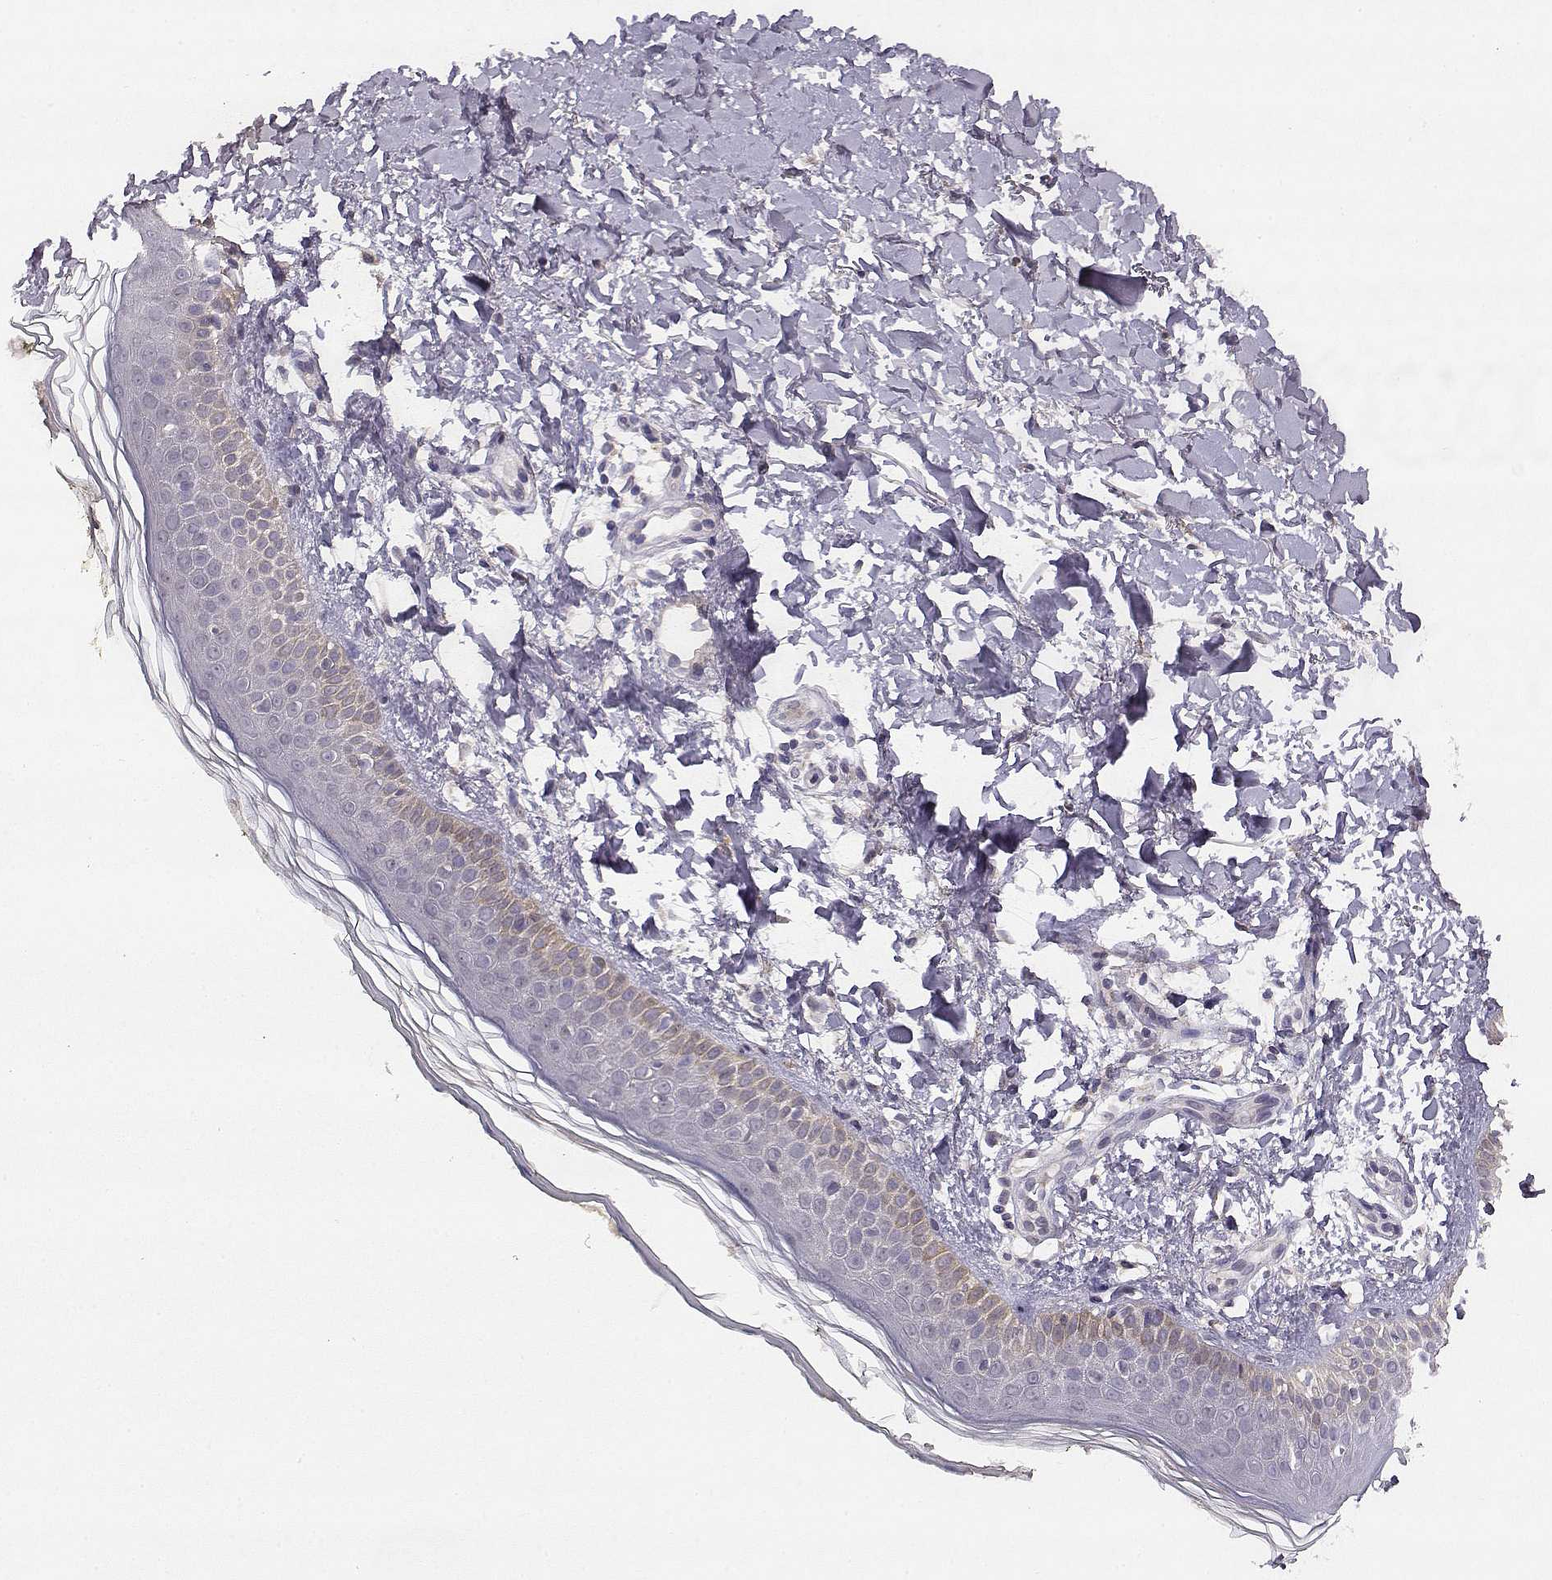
{"staining": {"intensity": "negative", "quantity": "none", "location": "none"}, "tissue": "skin", "cell_type": "Fibroblasts", "image_type": "normal", "snomed": [{"axis": "morphology", "description": "Normal tissue, NOS"}, {"axis": "topography", "description": "Skin"}], "caption": "High magnification brightfield microscopy of unremarkable skin stained with DAB (3,3'-diaminobenzidine) (brown) and counterstained with hematoxylin (blue): fibroblasts show no significant positivity.", "gene": "TACR1", "patient": {"sex": "female", "age": 62}}